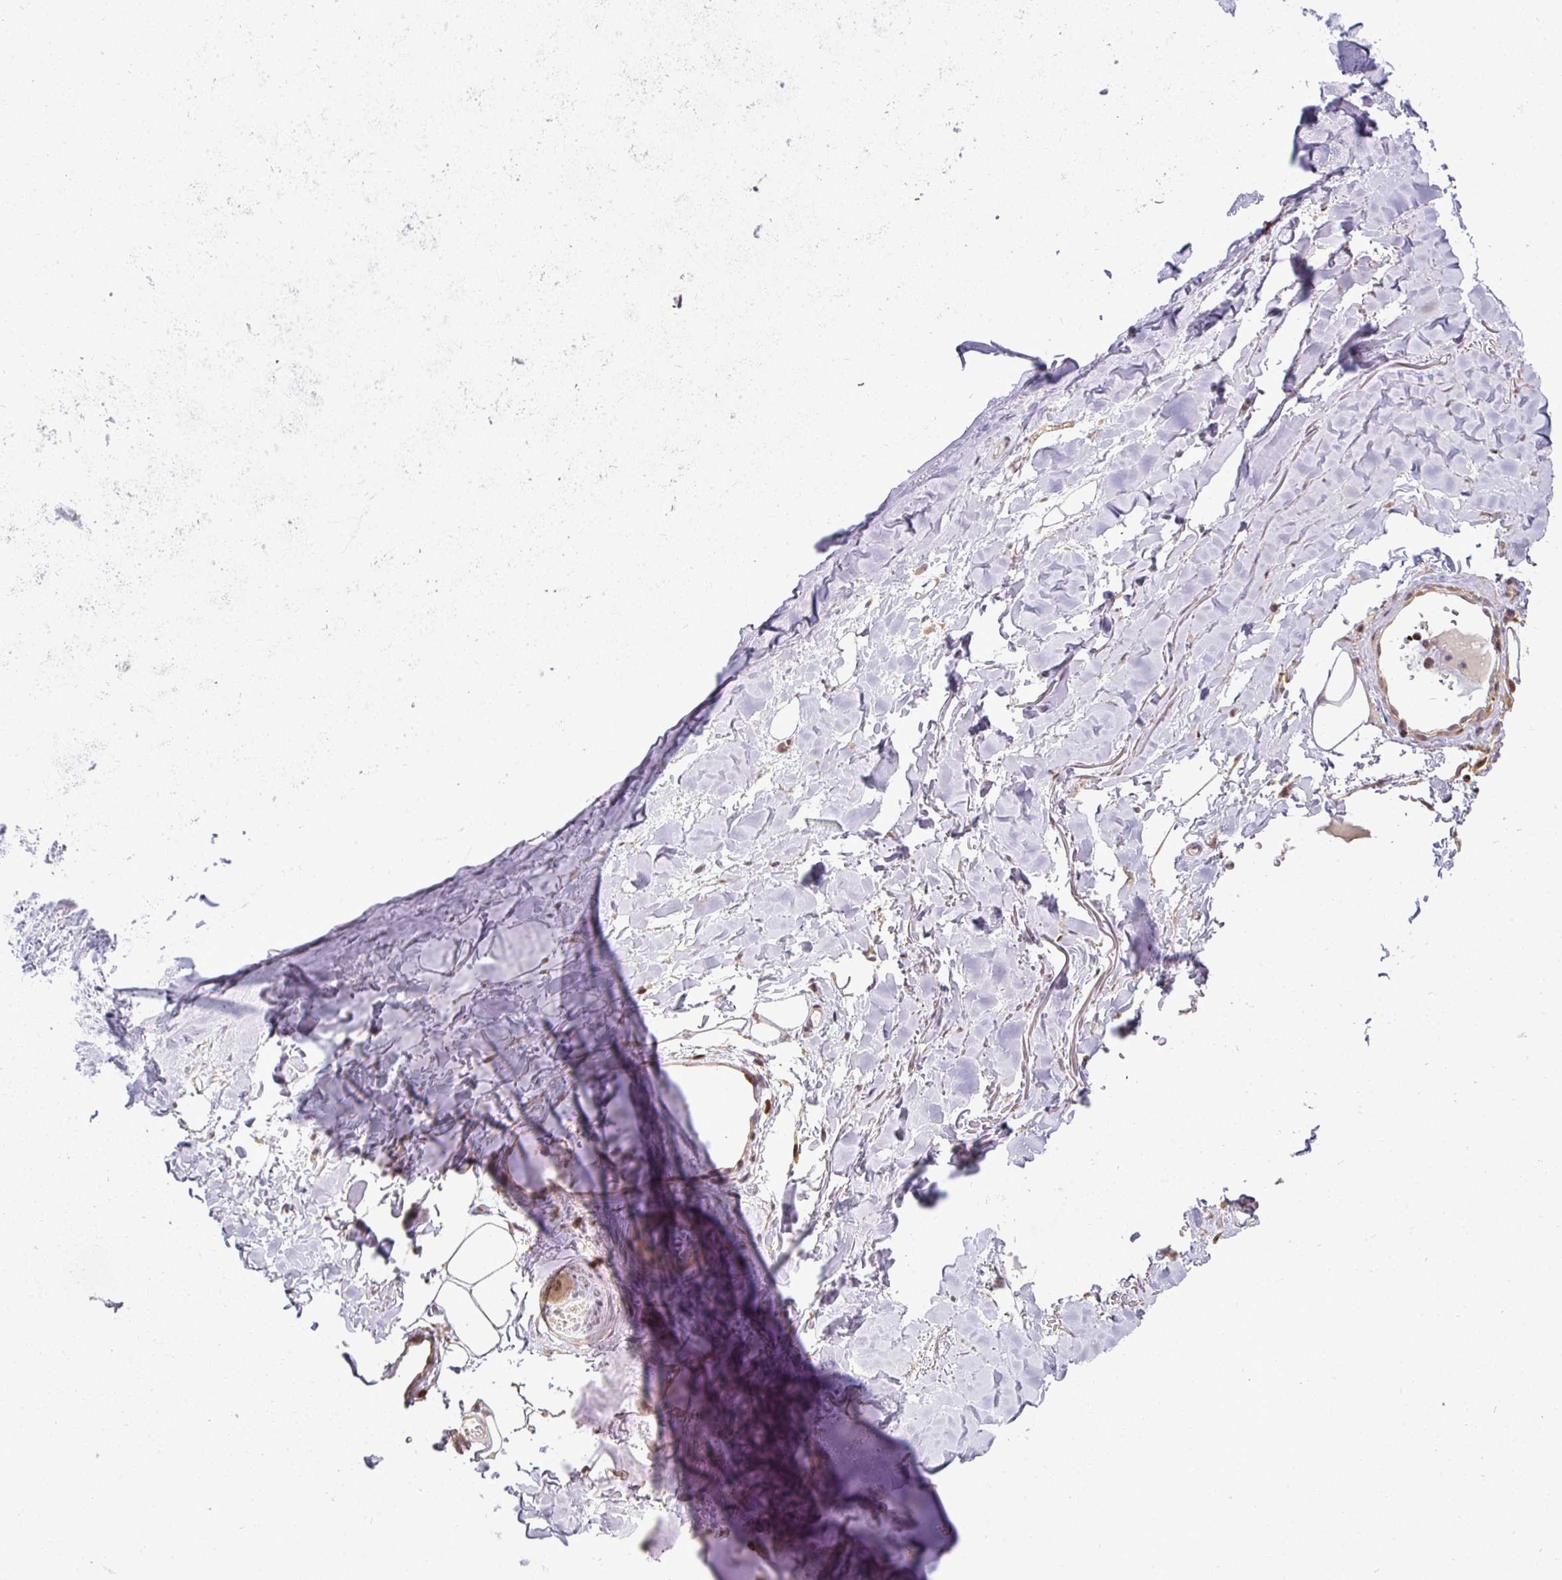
{"staining": {"intensity": "weak", "quantity": "<25%", "location": "cytoplasmic/membranous"}, "tissue": "adipose tissue", "cell_type": "Adipocytes", "image_type": "normal", "snomed": [{"axis": "morphology", "description": "Normal tissue, NOS"}, {"axis": "topography", "description": "Cartilage tissue"}], "caption": "IHC of unremarkable adipose tissue exhibits no expression in adipocytes. (DAB (3,3'-diaminobenzidine) immunohistochemistry with hematoxylin counter stain).", "gene": "MAZ", "patient": {"sex": "male", "age": 80}}